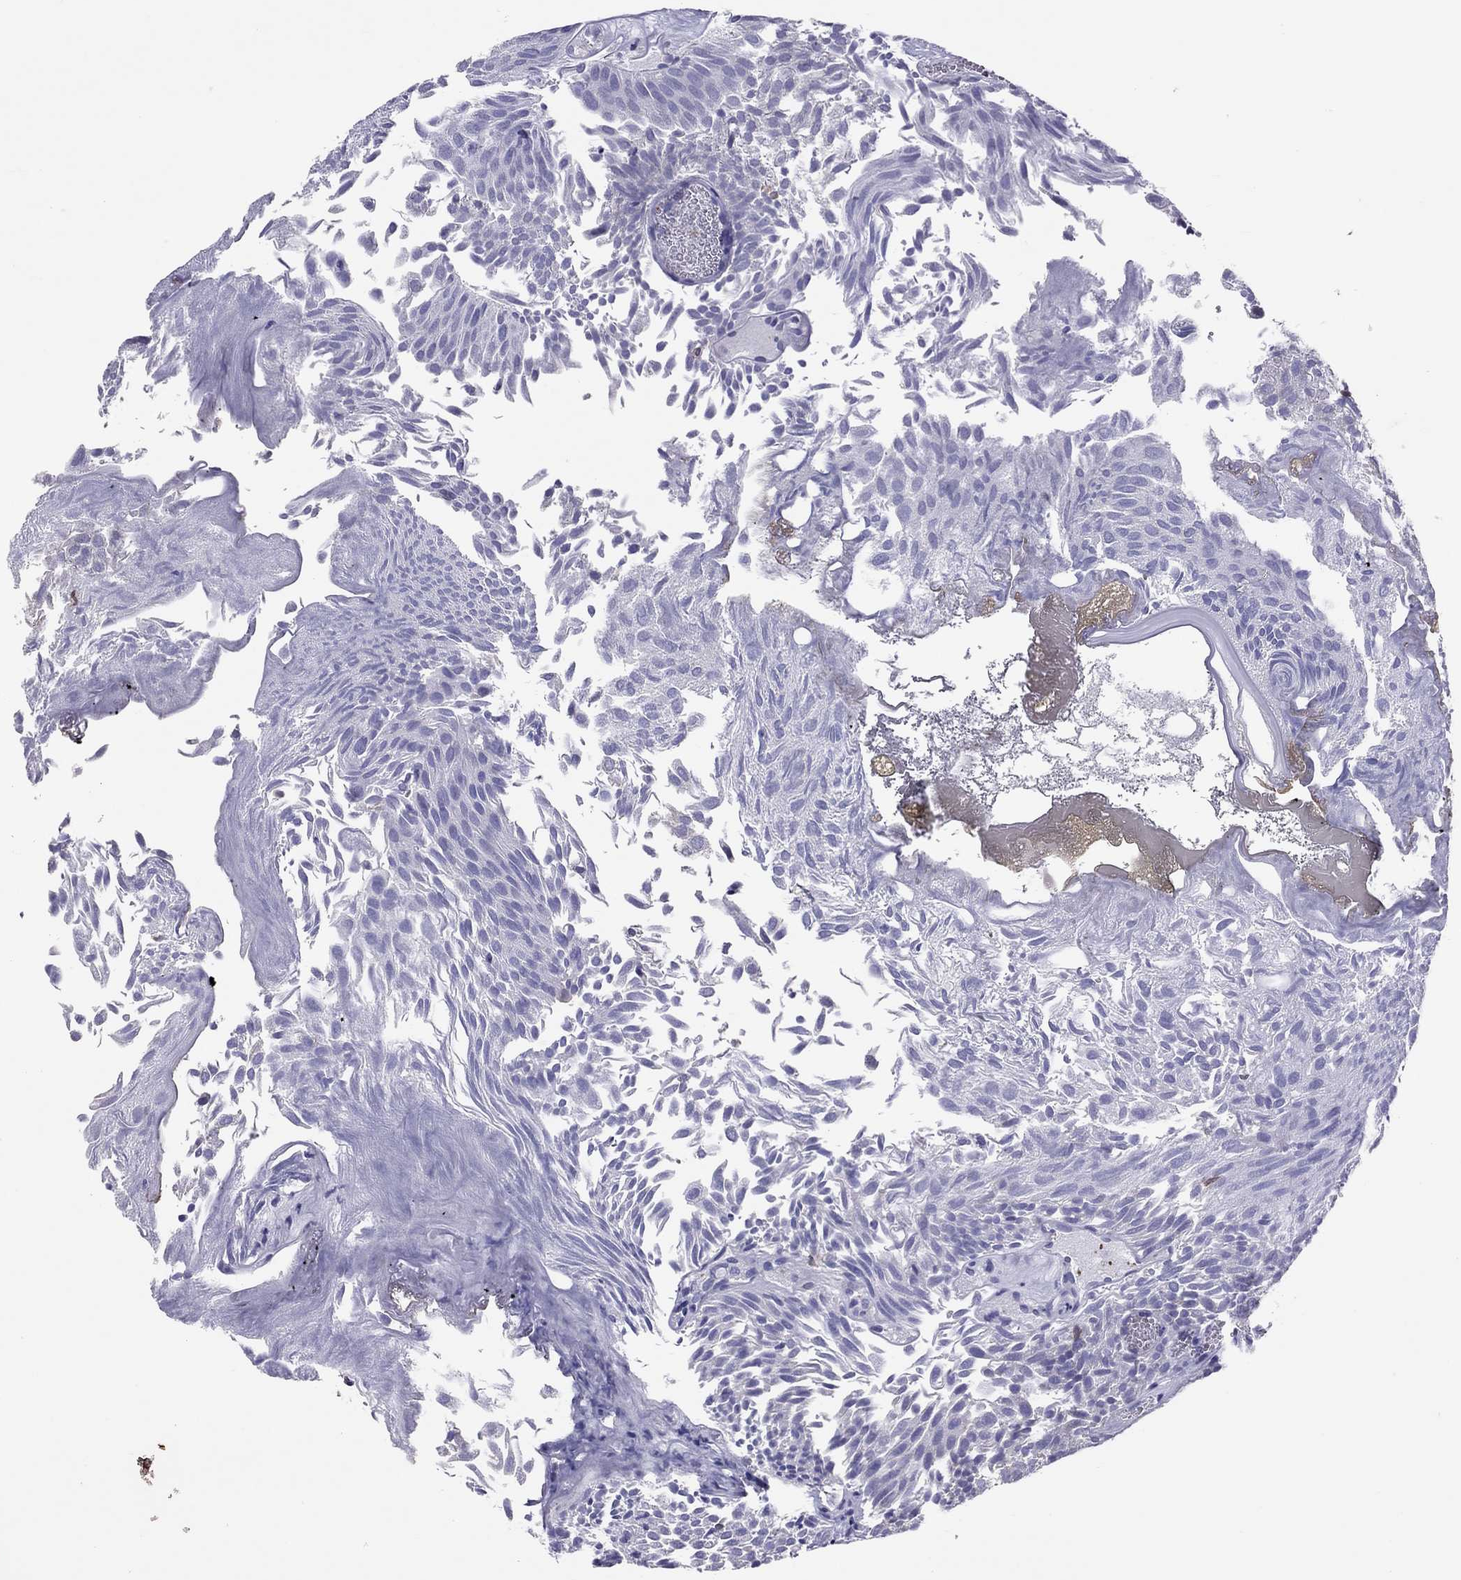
{"staining": {"intensity": "negative", "quantity": "none", "location": "none"}, "tissue": "urothelial cancer", "cell_type": "Tumor cells", "image_type": "cancer", "snomed": [{"axis": "morphology", "description": "Urothelial carcinoma, Low grade"}, {"axis": "topography", "description": "Urinary bladder"}], "caption": "Tumor cells show no significant protein staining in urothelial carcinoma (low-grade). (DAB (3,3'-diaminobenzidine) immunohistochemistry (IHC) with hematoxylin counter stain).", "gene": "ADORA2A", "patient": {"sex": "male", "age": 52}}